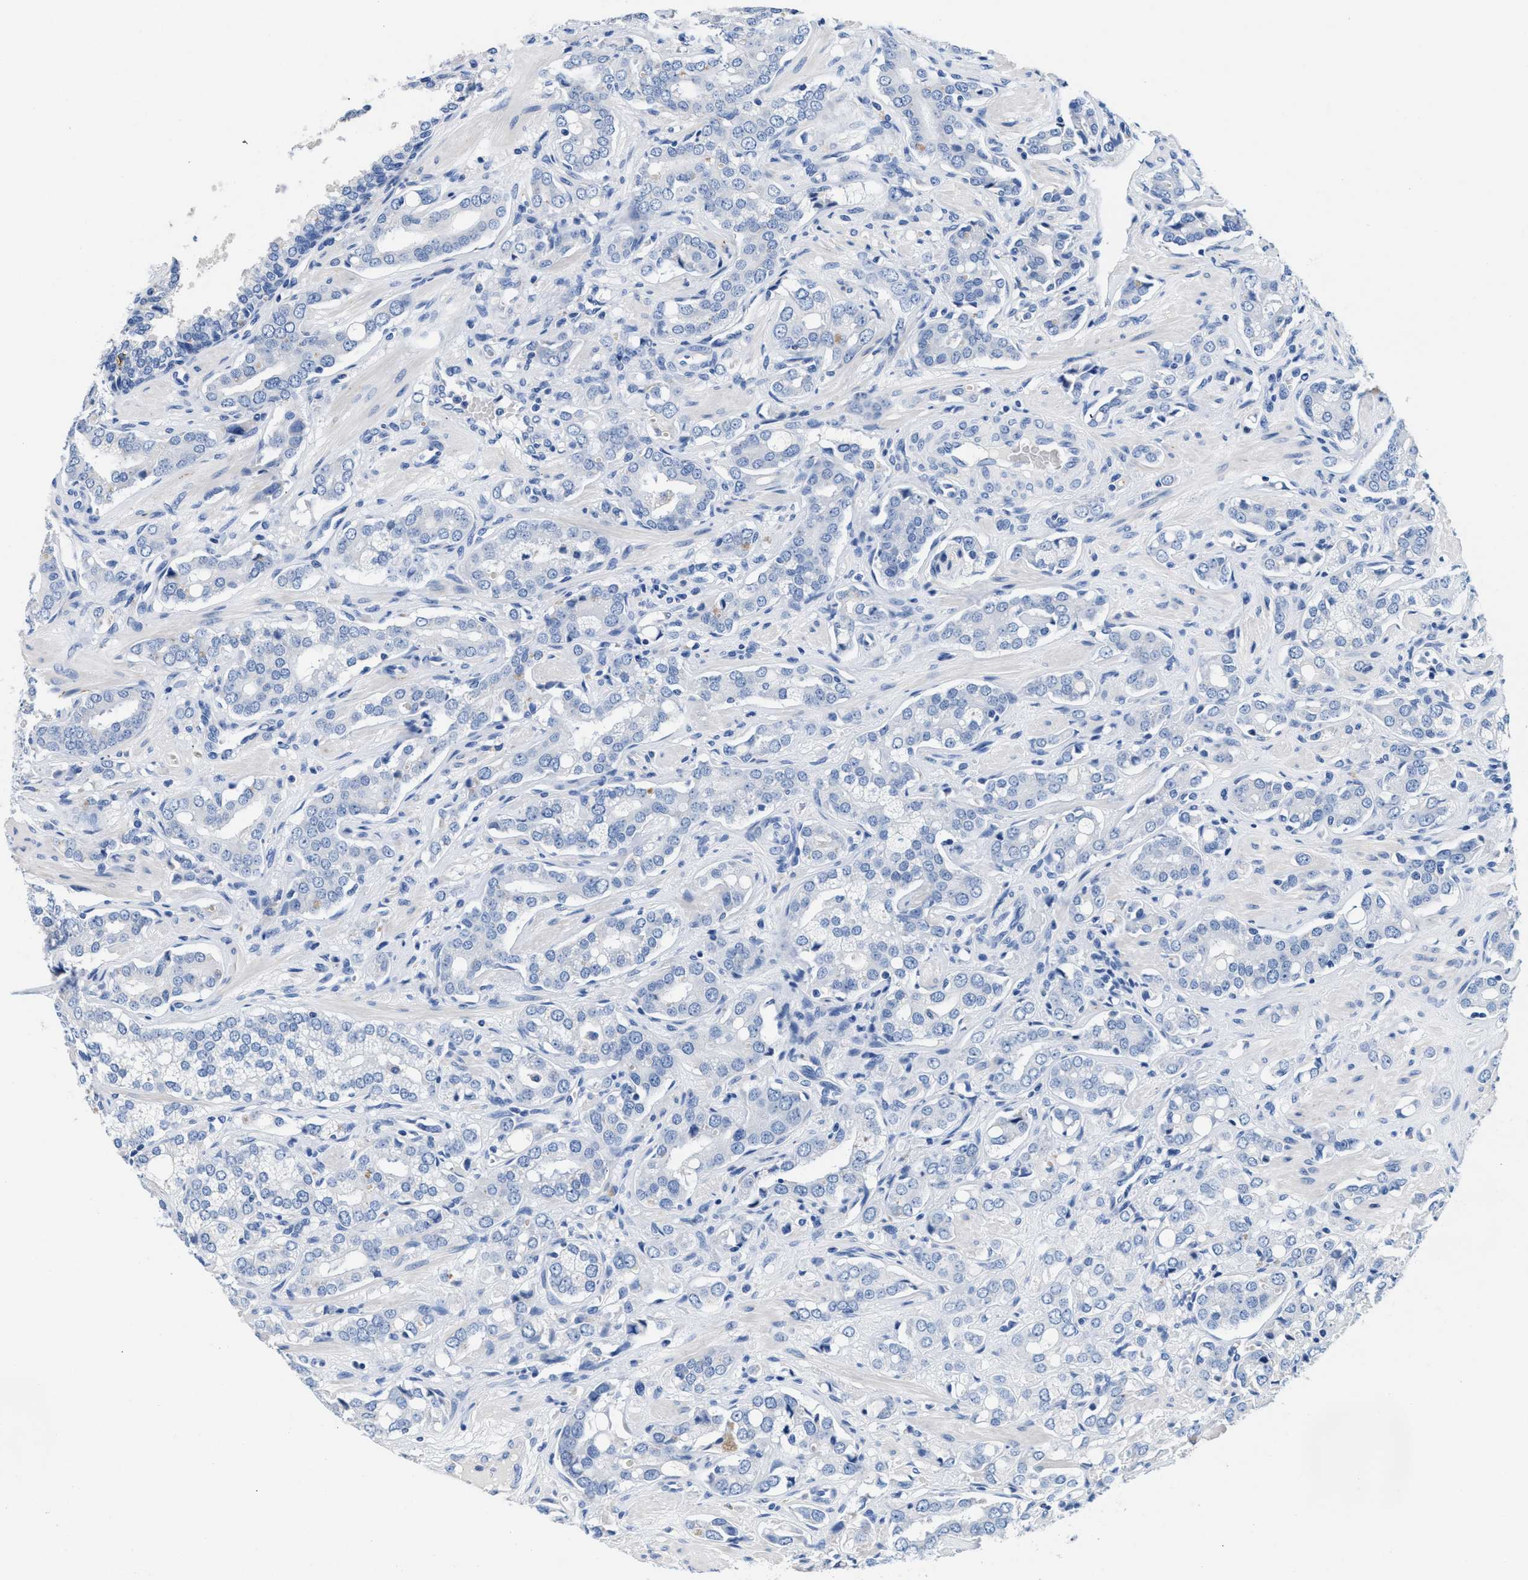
{"staining": {"intensity": "negative", "quantity": "none", "location": "none"}, "tissue": "prostate cancer", "cell_type": "Tumor cells", "image_type": "cancer", "snomed": [{"axis": "morphology", "description": "Adenocarcinoma, High grade"}, {"axis": "topography", "description": "Prostate"}], "caption": "Tumor cells show no significant expression in adenocarcinoma (high-grade) (prostate).", "gene": "SLFN13", "patient": {"sex": "male", "age": 52}}